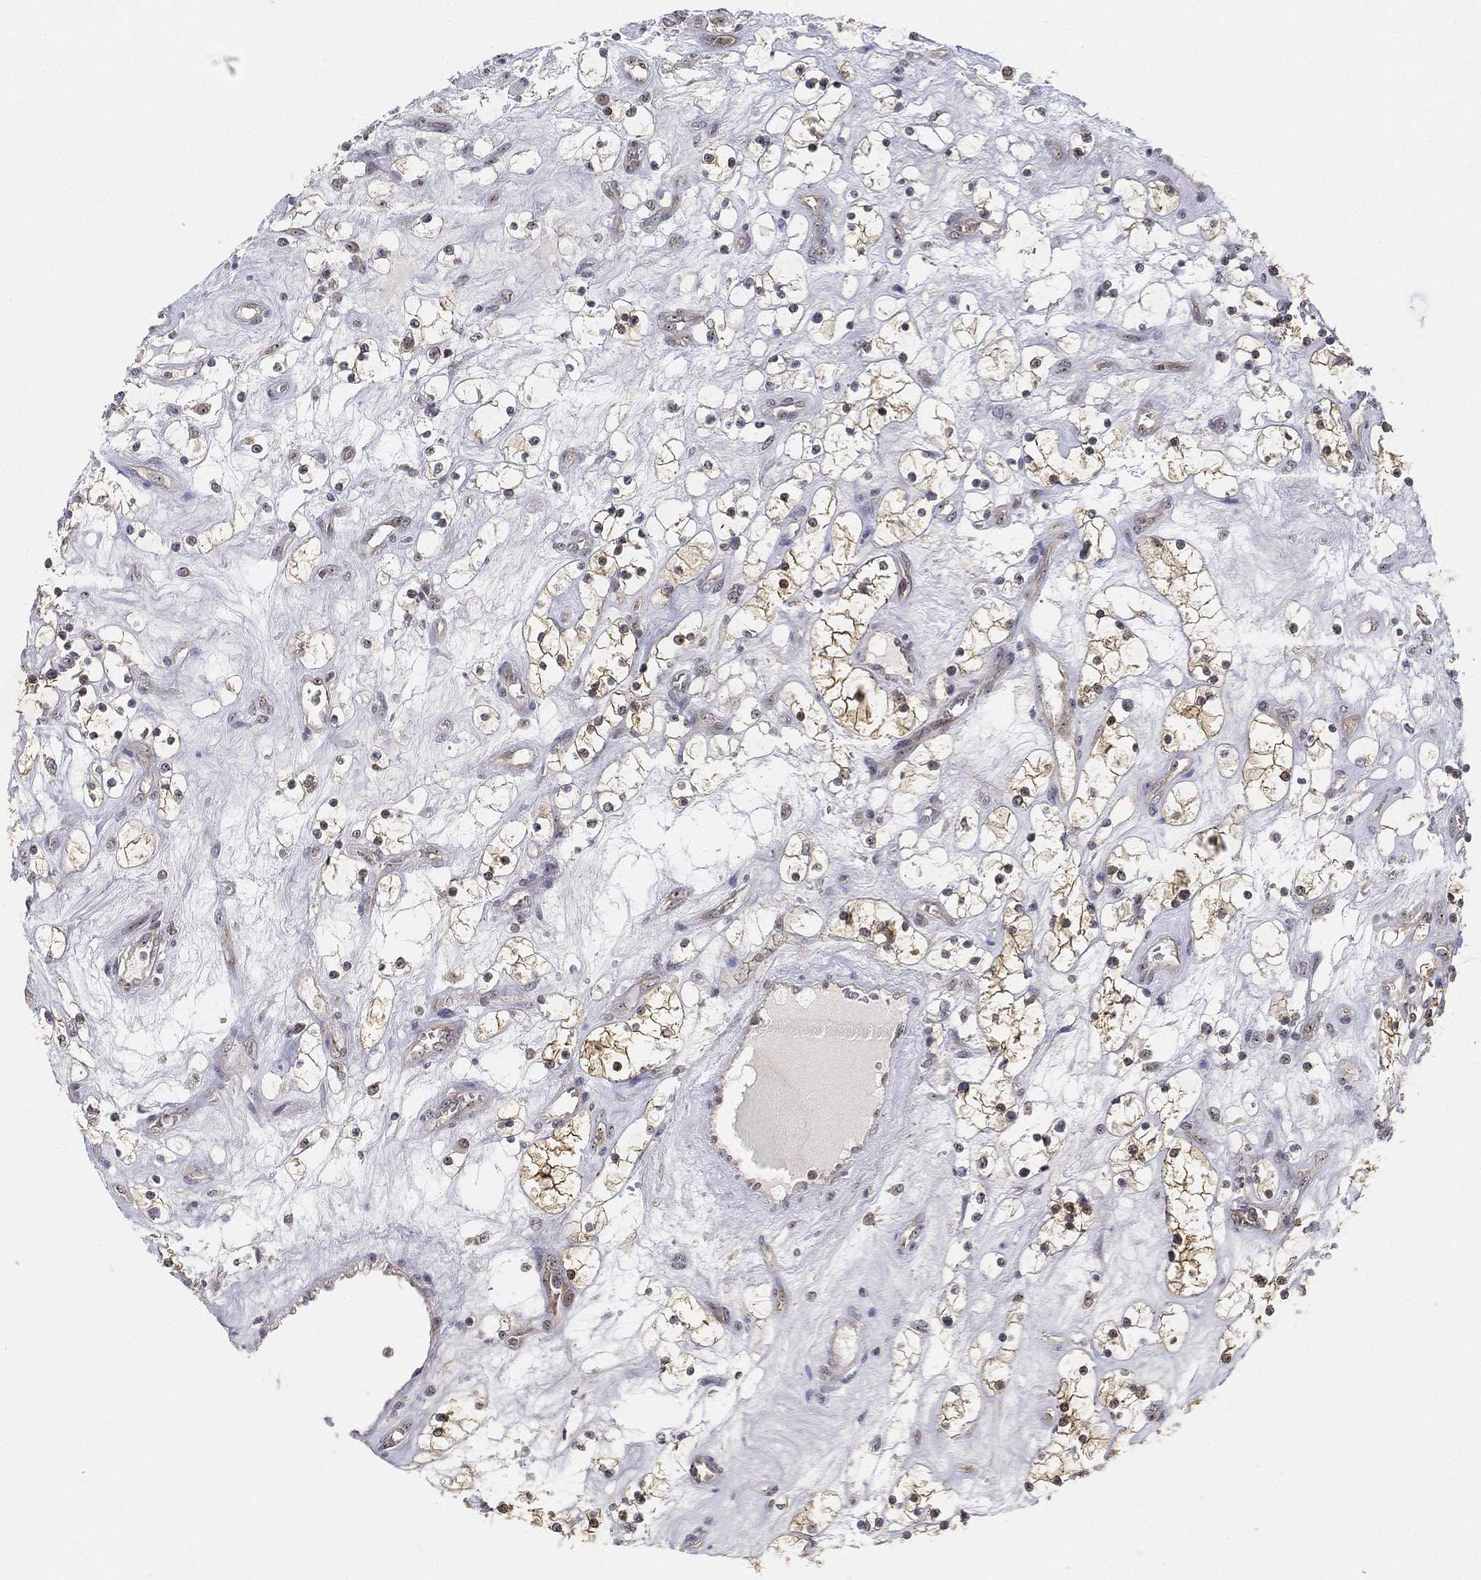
{"staining": {"intensity": "moderate", "quantity": ">75%", "location": "cytoplasmic/membranous,nuclear"}, "tissue": "renal cancer", "cell_type": "Tumor cells", "image_type": "cancer", "snomed": [{"axis": "morphology", "description": "Adenocarcinoma, NOS"}, {"axis": "topography", "description": "Kidney"}], "caption": "Tumor cells reveal moderate cytoplasmic/membranous and nuclear positivity in about >75% of cells in renal cancer.", "gene": "PPP1R16B", "patient": {"sex": "female", "age": 69}}